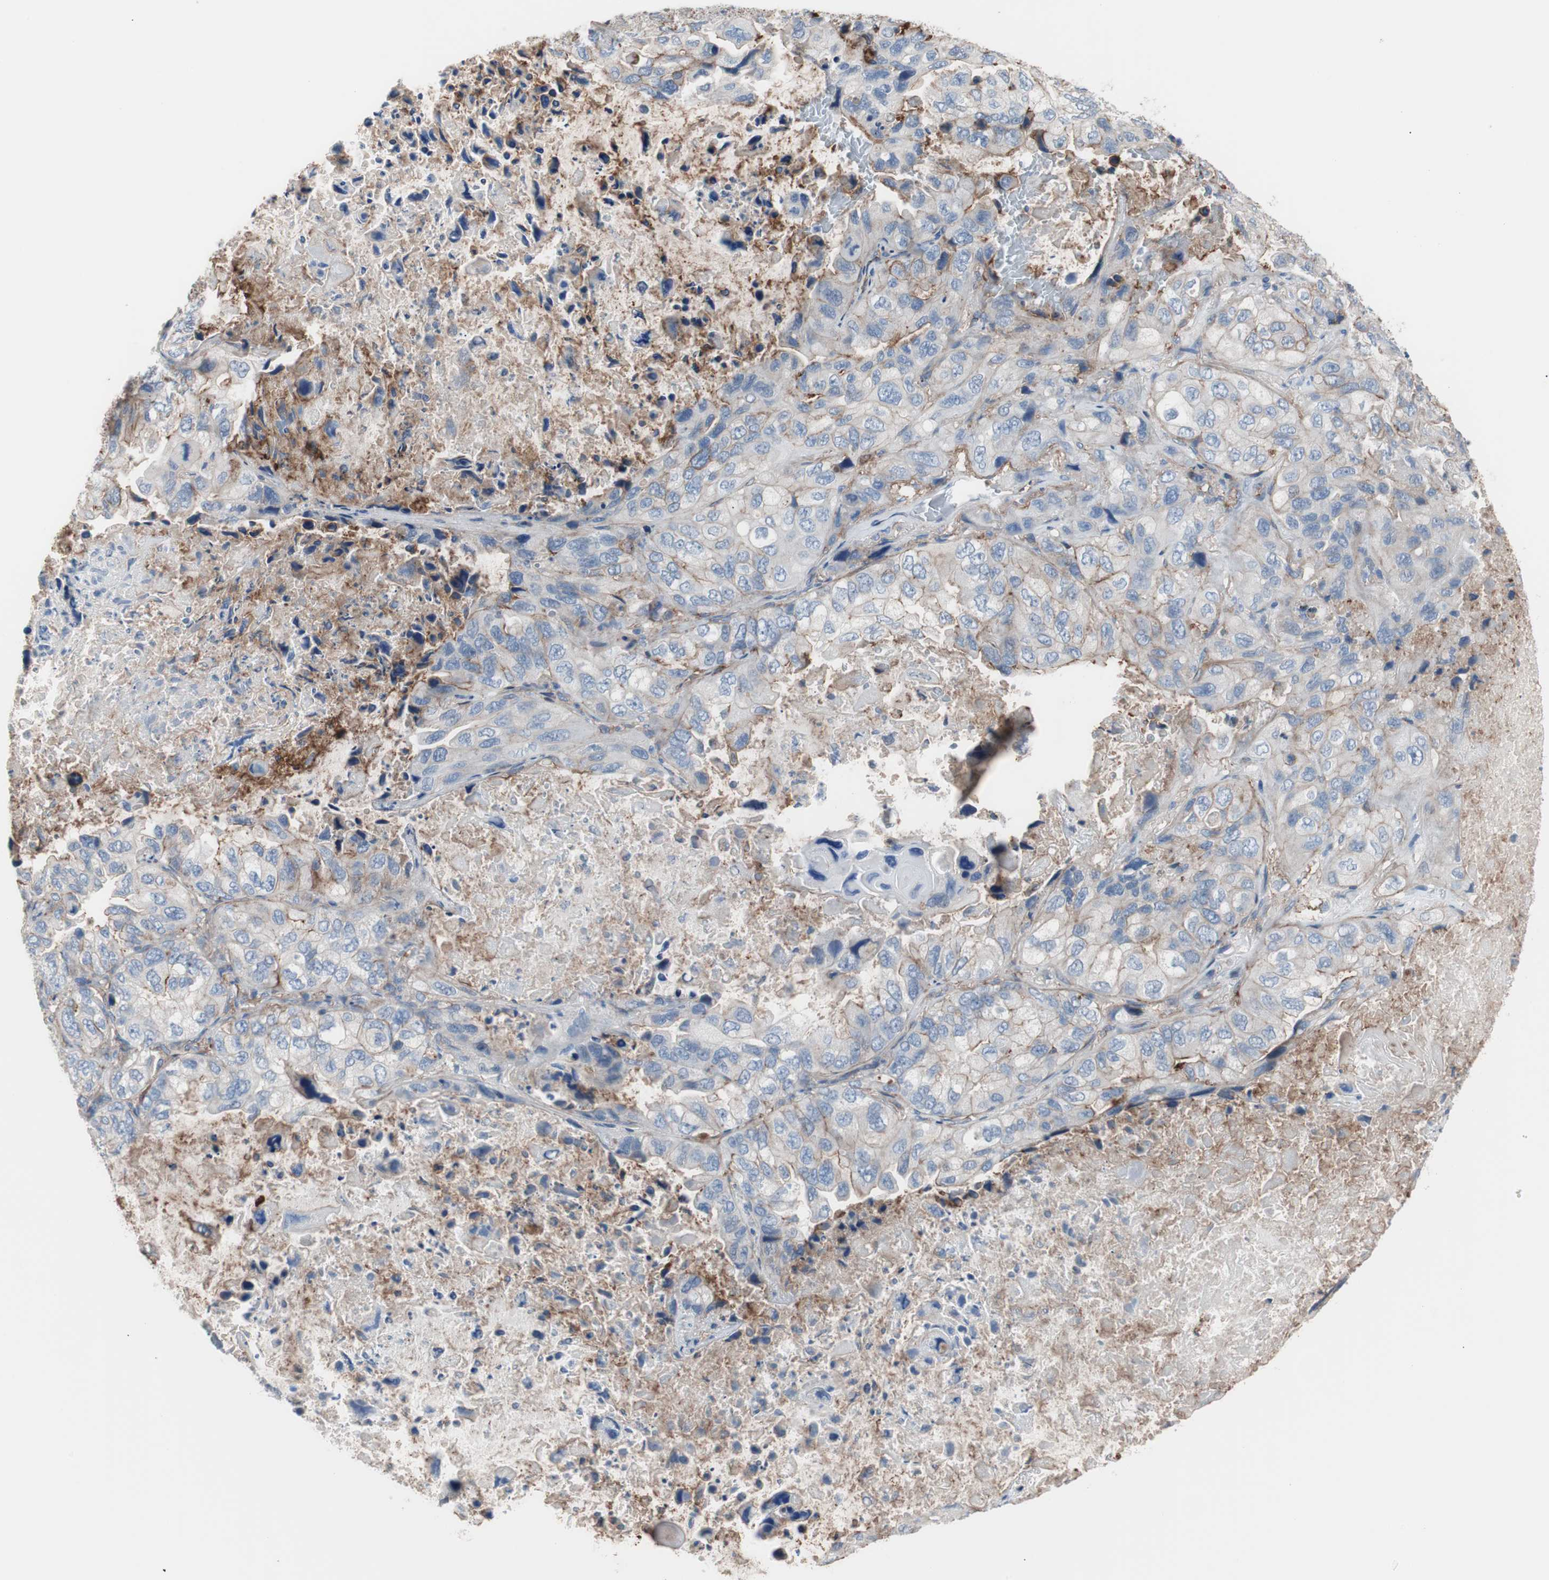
{"staining": {"intensity": "negative", "quantity": "none", "location": "none"}, "tissue": "lung cancer", "cell_type": "Tumor cells", "image_type": "cancer", "snomed": [{"axis": "morphology", "description": "Squamous cell carcinoma, NOS"}, {"axis": "topography", "description": "Lung"}], "caption": "This is a image of immunohistochemistry (IHC) staining of lung cancer, which shows no staining in tumor cells.", "gene": "CD81", "patient": {"sex": "female", "age": 73}}